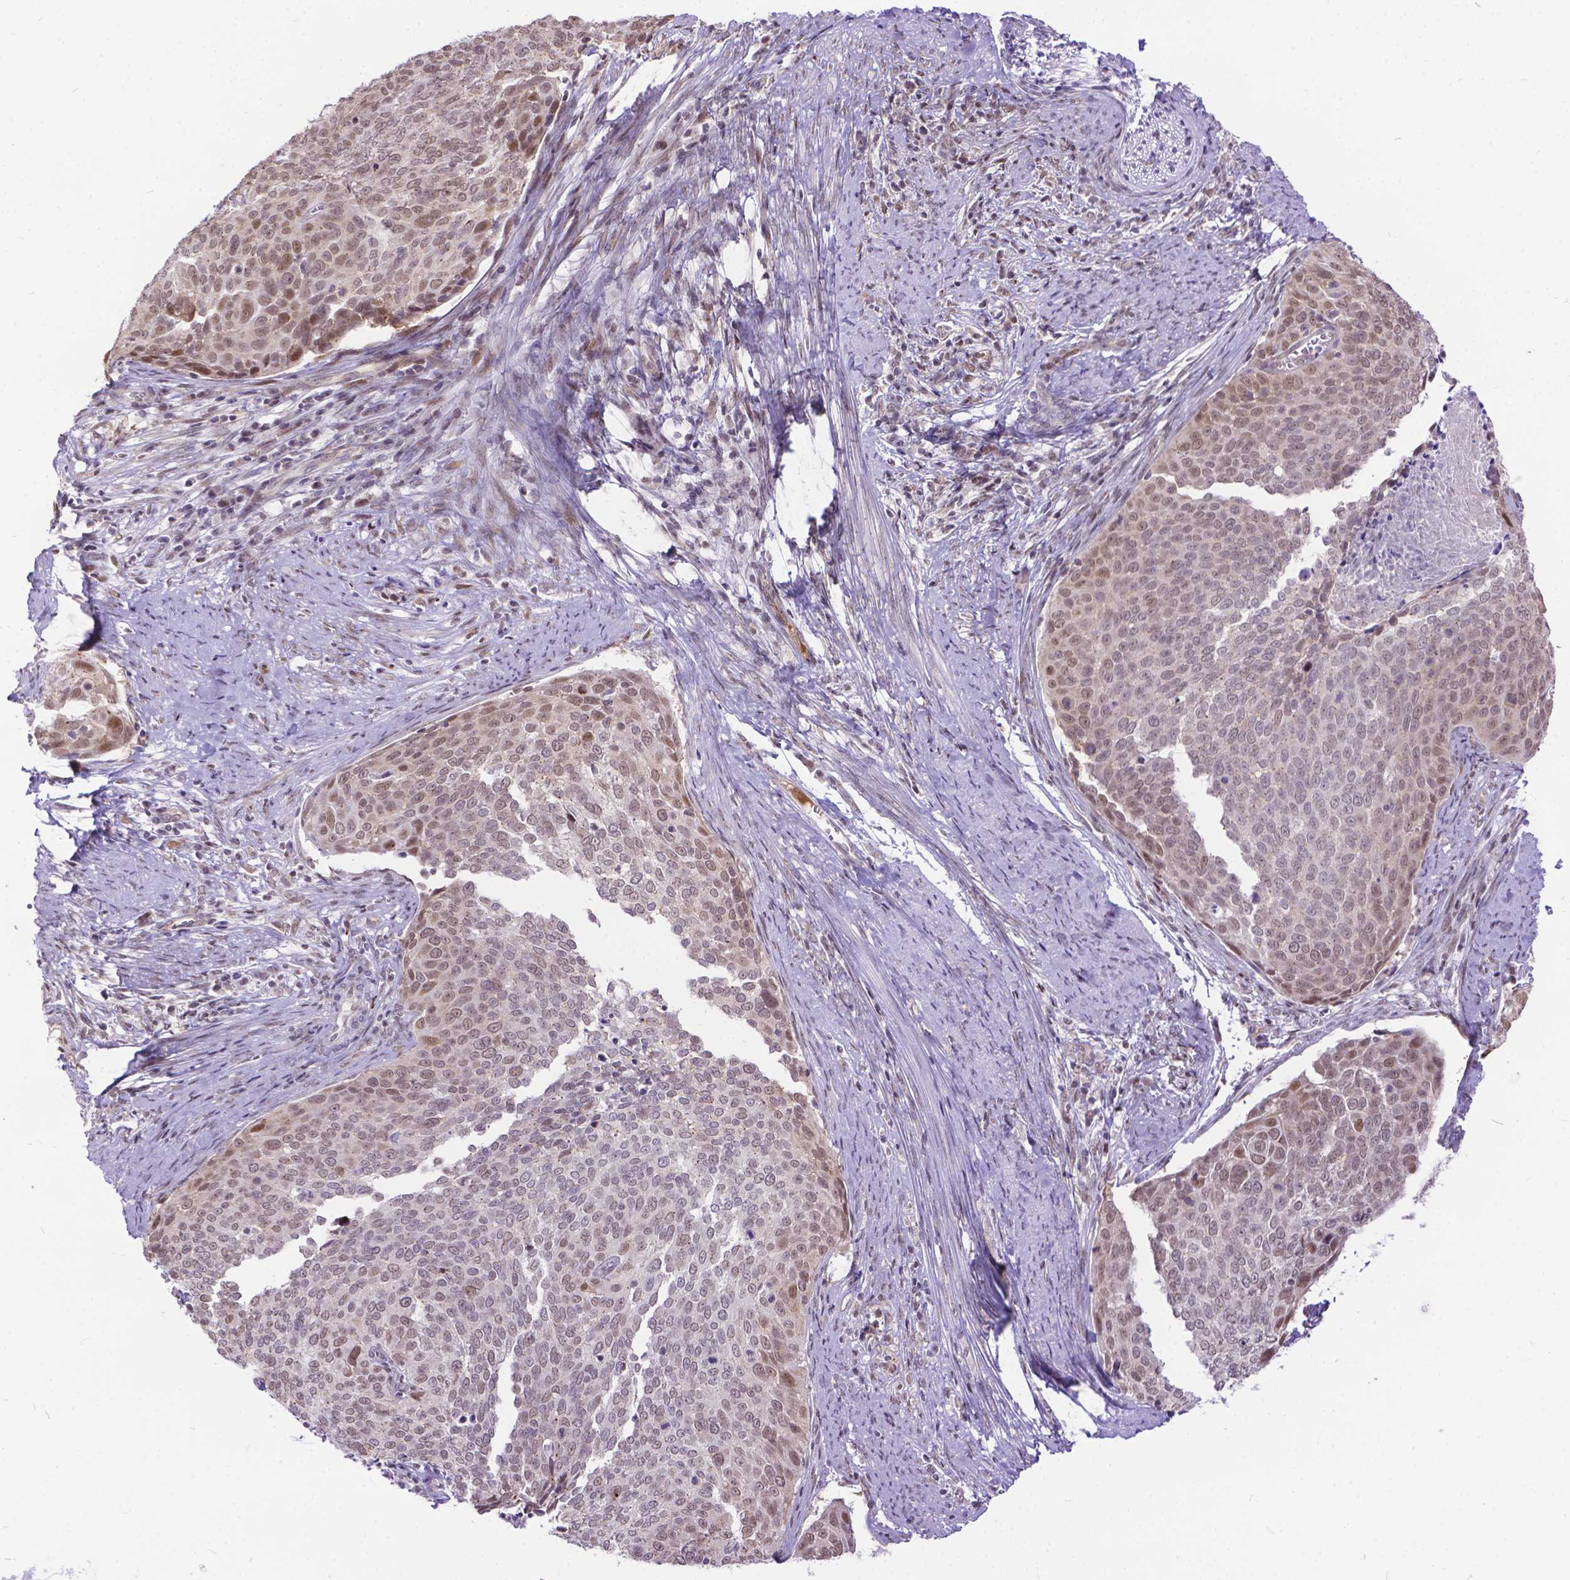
{"staining": {"intensity": "moderate", "quantity": "<25%", "location": "nuclear"}, "tissue": "cervical cancer", "cell_type": "Tumor cells", "image_type": "cancer", "snomed": [{"axis": "morphology", "description": "Squamous cell carcinoma, NOS"}, {"axis": "topography", "description": "Cervix"}], "caption": "A brown stain highlights moderate nuclear positivity of a protein in human squamous cell carcinoma (cervical) tumor cells.", "gene": "FAM124B", "patient": {"sex": "female", "age": 39}}